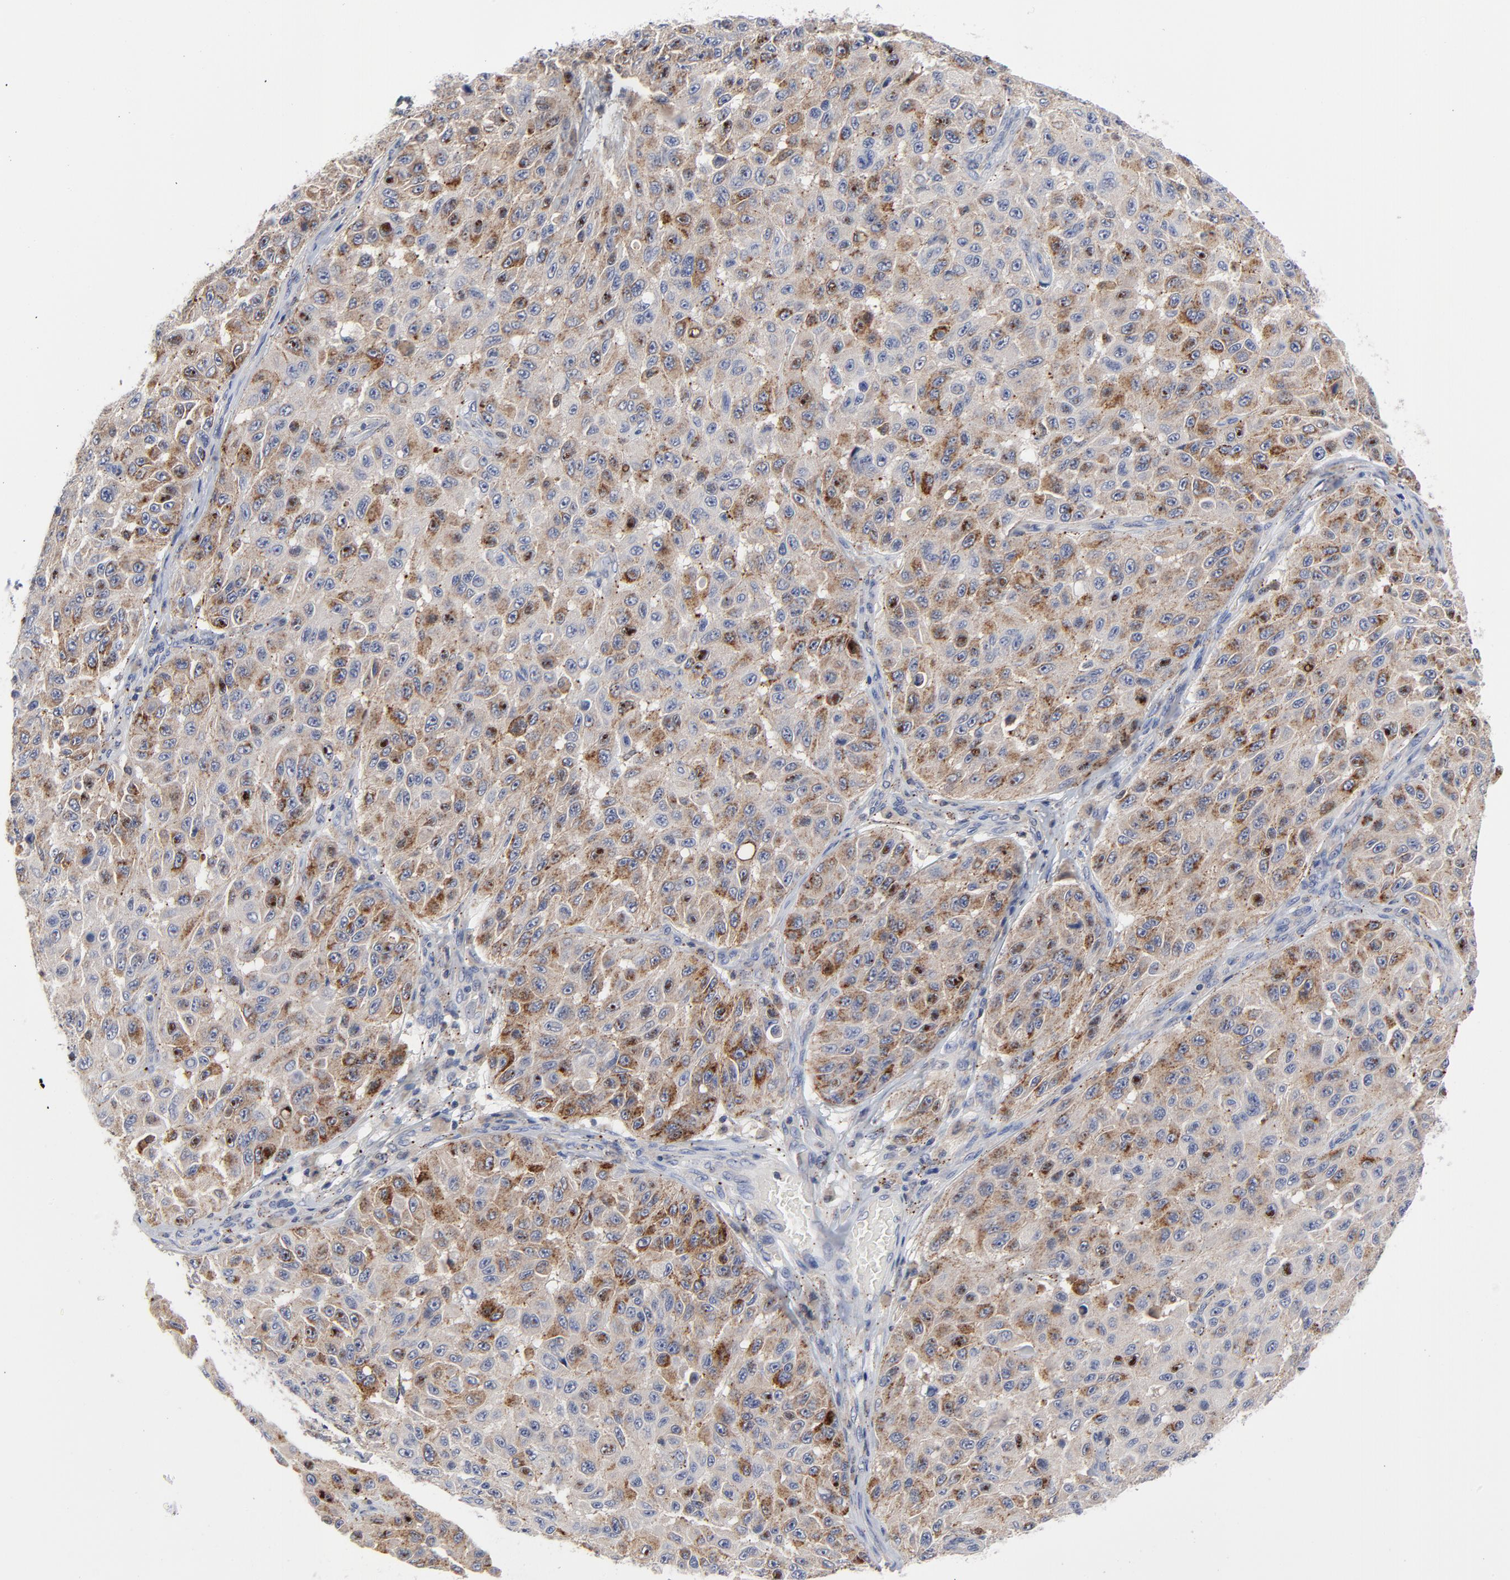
{"staining": {"intensity": "moderate", "quantity": "25%-75%", "location": "cytoplasmic/membranous"}, "tissue": "melanoma", "cell_type": "Tumor cells", "image_type": "cancer", "snomed": [{"axis": "morphology", "description": "Malignant melanoma, NOS"}, {"axis": "topography", "description": "Skin"}], "caption": "High-power microscopy captured an immunohistochemistry histopathology image of melanoma, revealing moderate cytoplasmic/membranous positivity in about 25%-75% of tumor cells.", "gene": "CAB39L", "patient": {"sex": "male", "age": 30}}